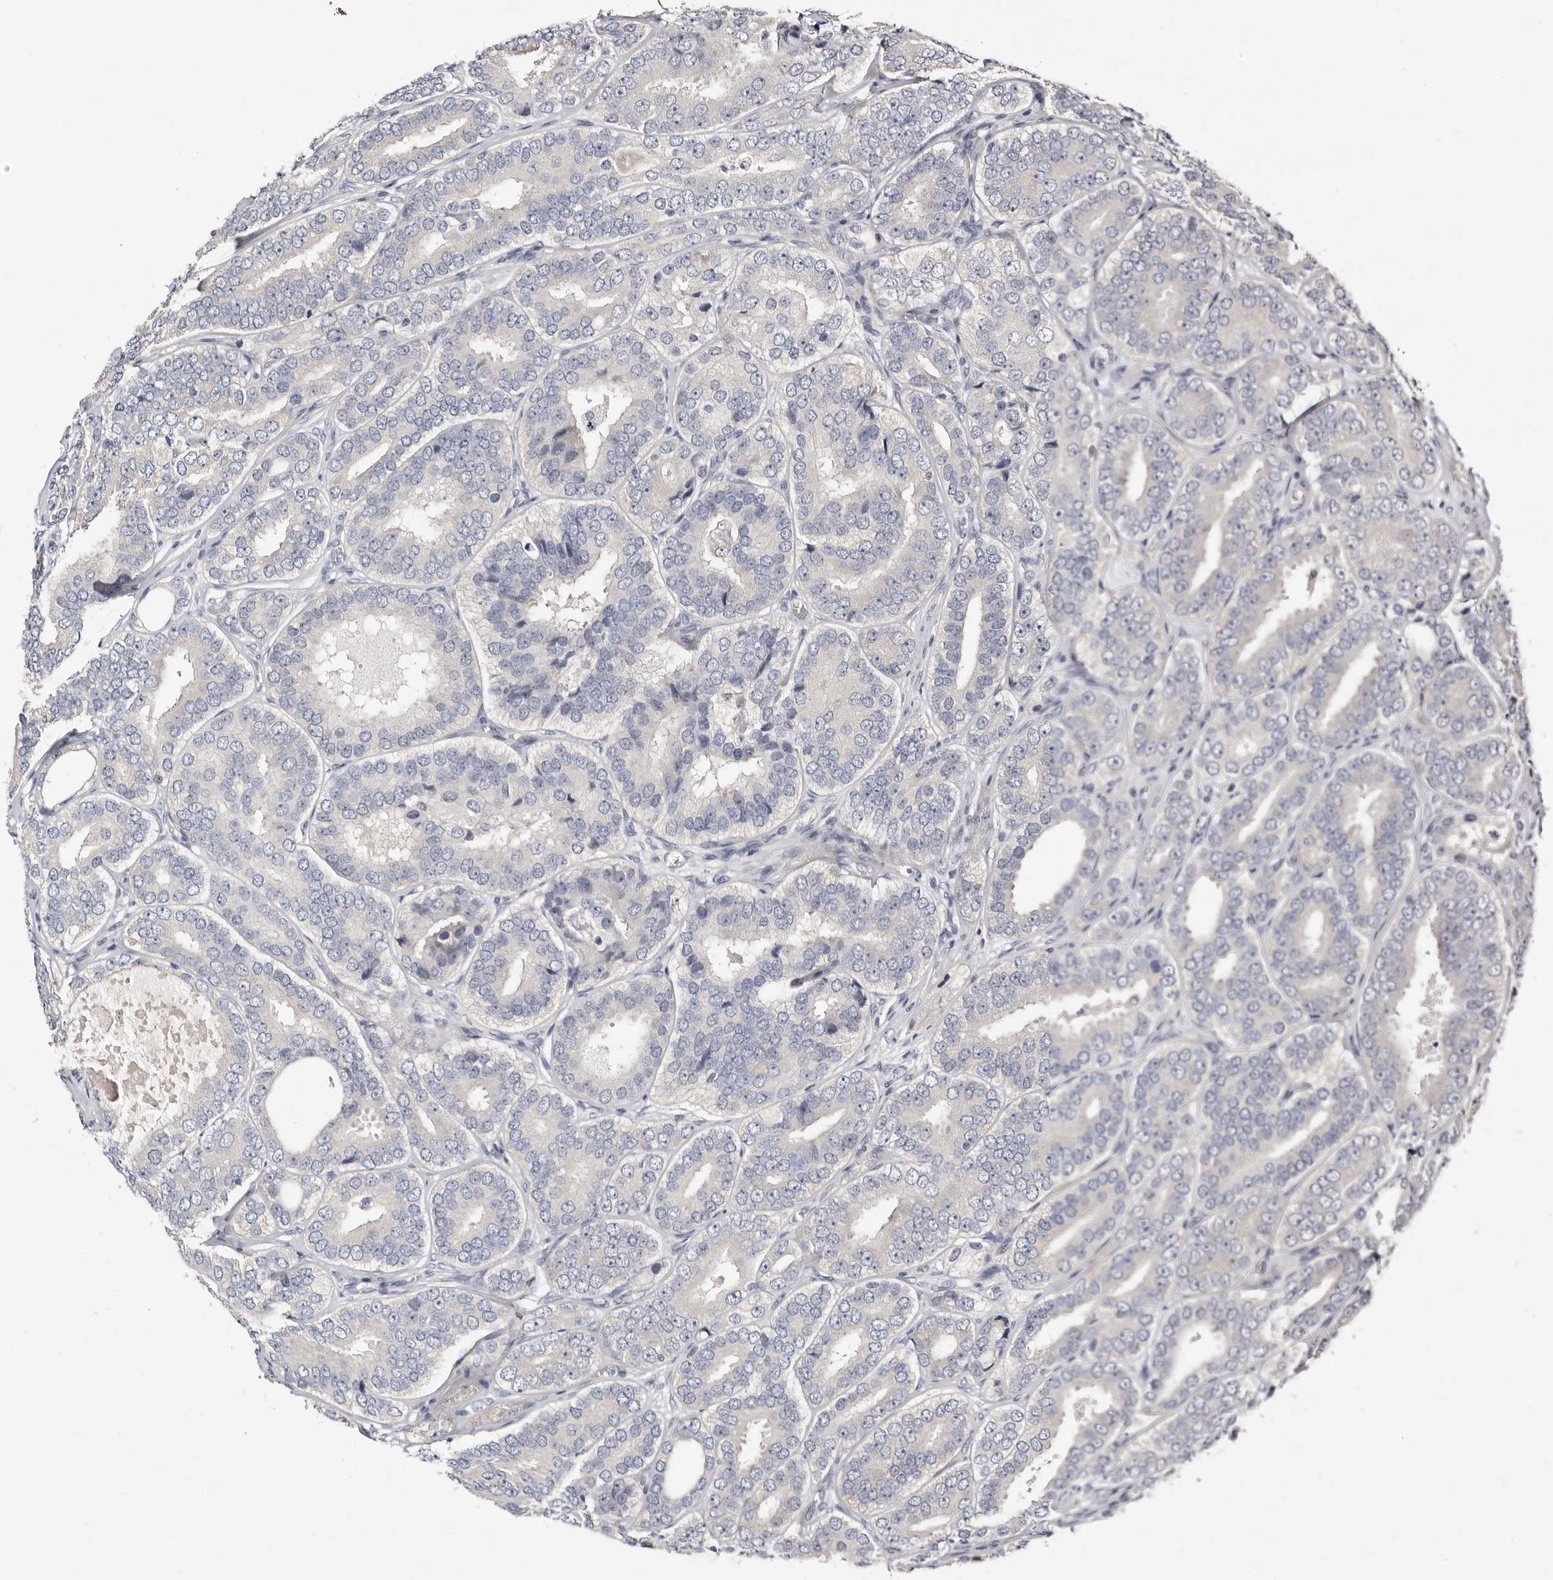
{"staining": {"intensity": "negative", "quantity": "none", "location": "none"}, "tissue": "prostate cancer", "cell_type": "Tumor cells", "image_type": "cancer", "snomed": [{"axis": "morphology", "description": "Adenocarcinoma, High grade"}, {"axis": "topography", "description": "Prostate"}], "caption": "A histopathology image of human prostate cancer is negative for staining in tumor cells.", "gene": "KLHL4", "patient": {"sex": "male", "age": 56}}